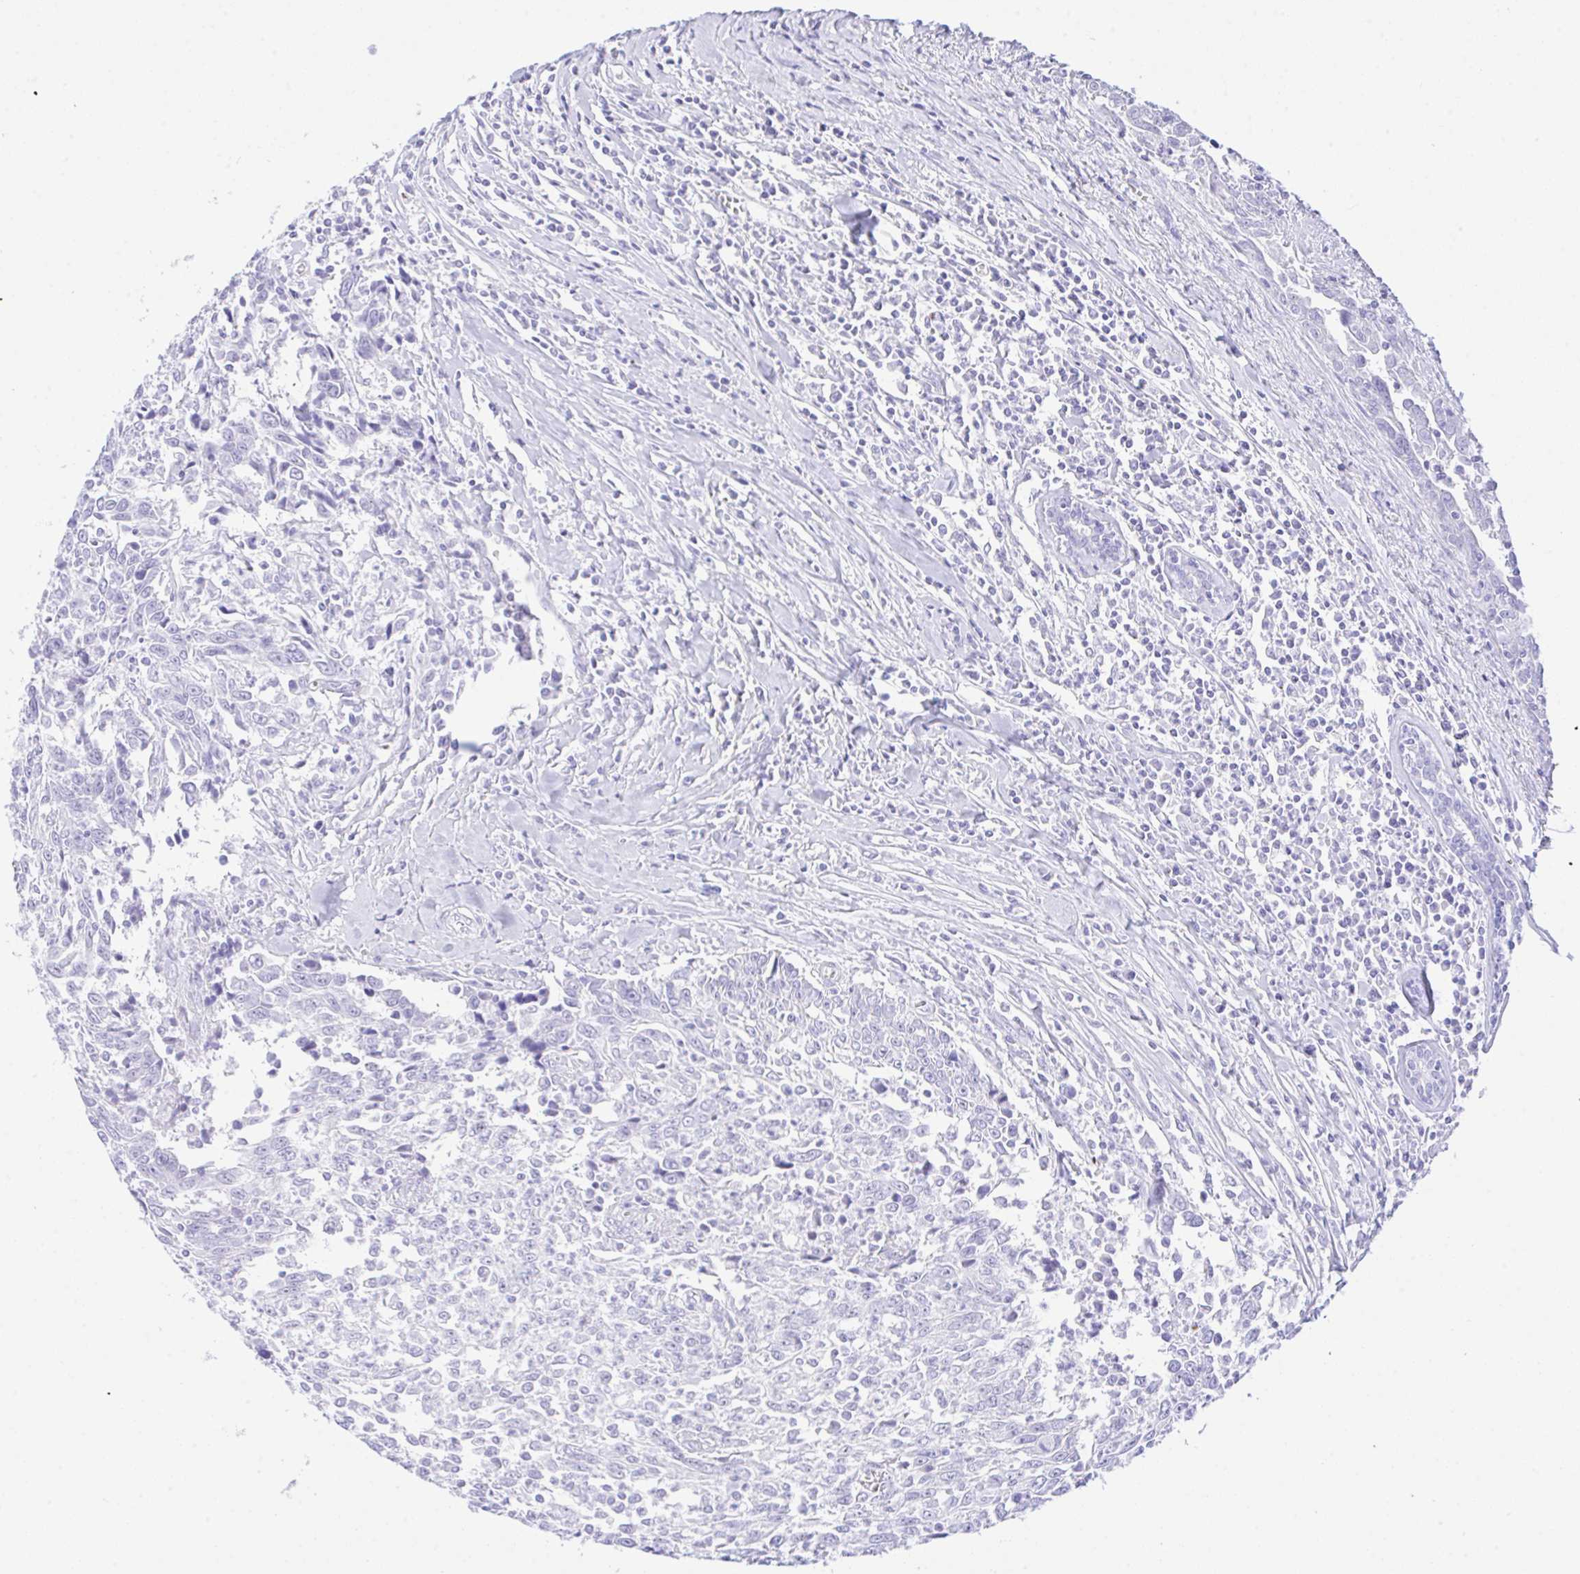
{"staining": {"intensity": "negative", "quantity": "none", "location": "none"}, "tissue": "breast cancer", "cell_type": "Tumor cells", "image_type": "cancer", "snomed": [{"axis": "morphology", "description": "Duct carcinoma"}, {"axis": "topography", "description": "Breast"}], "caption": "Histopathology image shows no protein positivity in tumor cells of breast cancer tissue.", "gene": "SELENOV", "patient": {"sex": "female", "age": 50}}